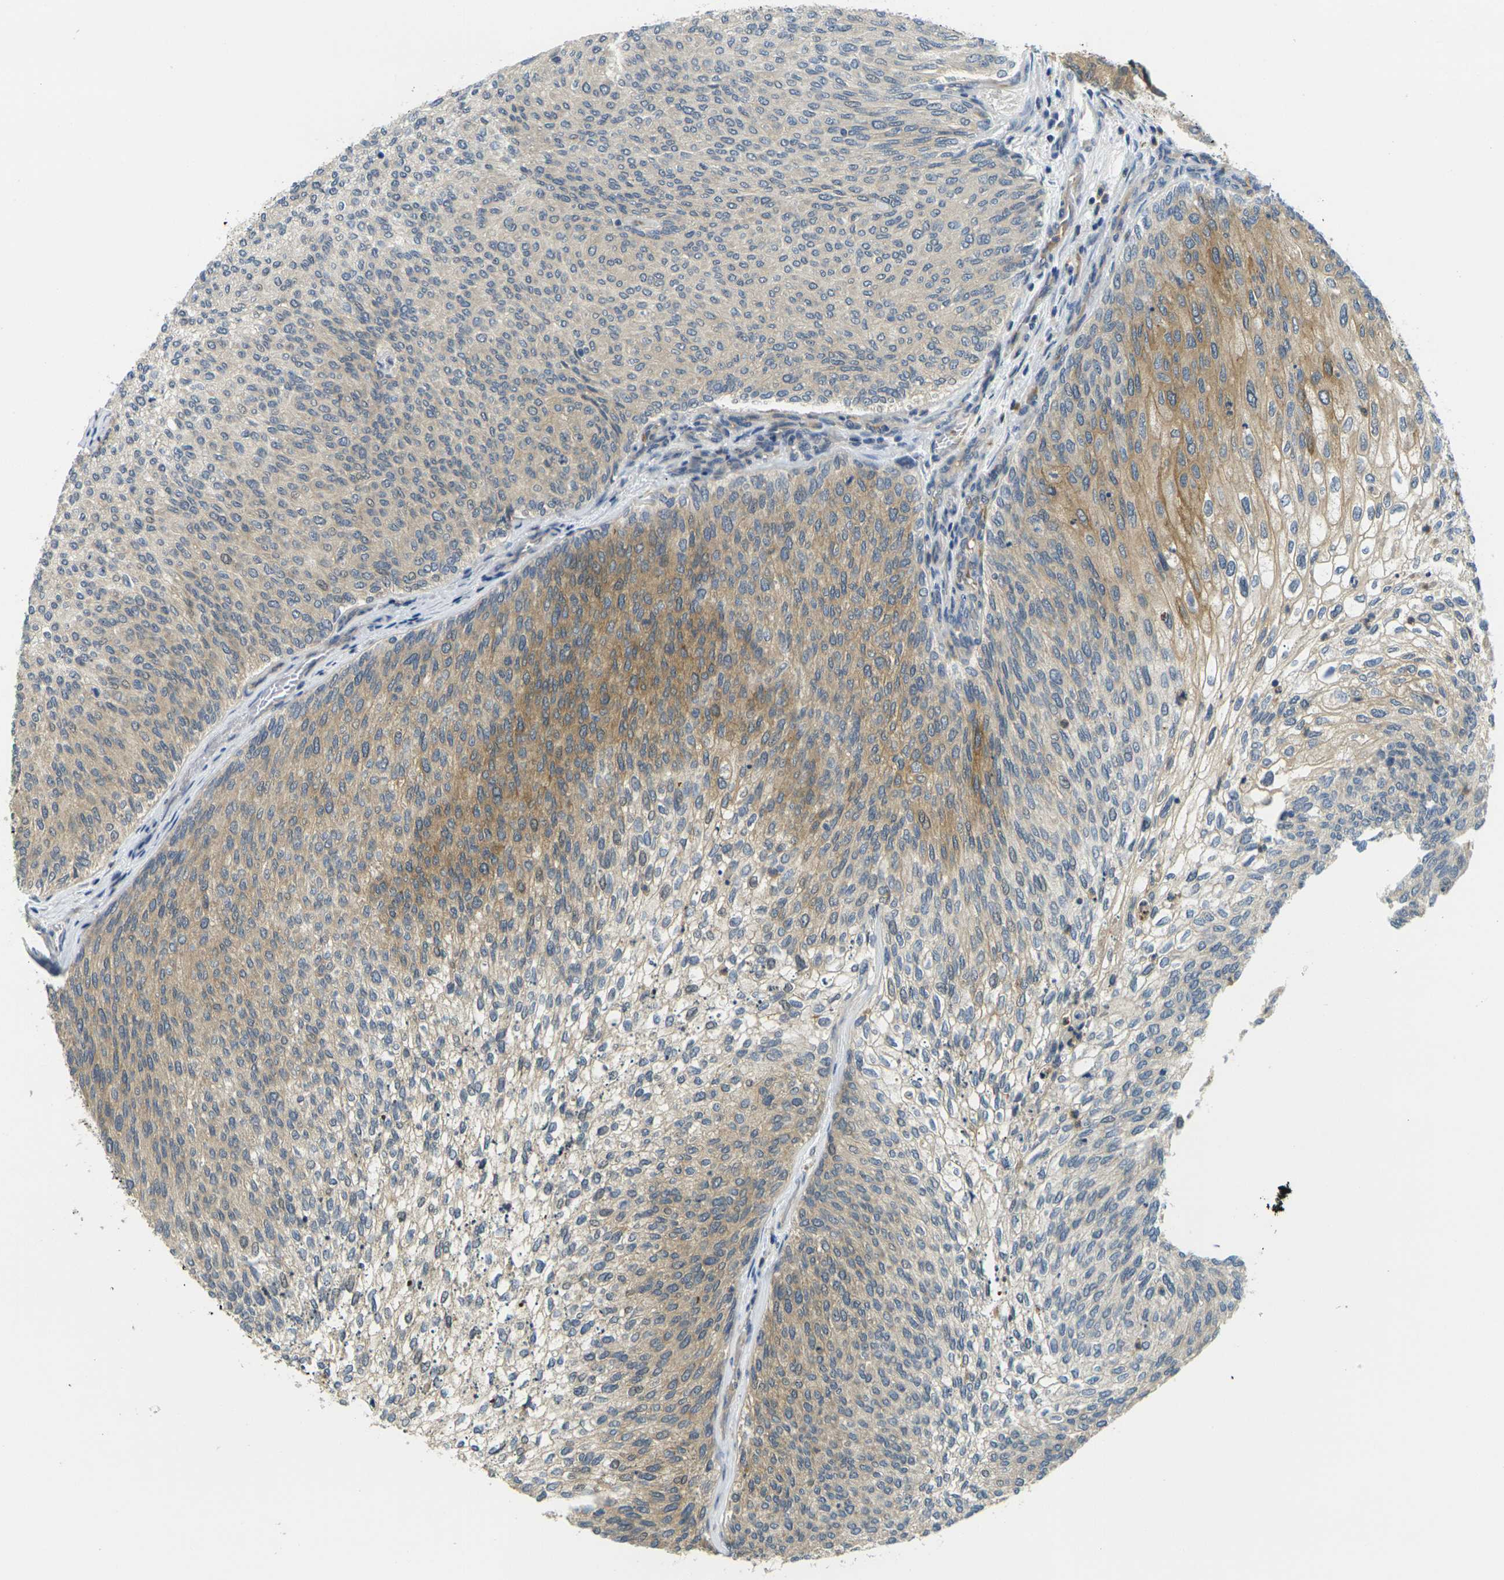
{"staining": {"intensity": "moderate", "quantity": "<25%", "location": "cytoplasmic/membranous"}, "tissue": "urothelial cancer", "cell_type": "Tumor cells", "image_type": "cancer", "snomed": [{"axis": "morphology", "description": "Urothelial carcinoma, Low grade"}, {"axis": "topography", "description": "Urinary bladder"}], "caption": "Moderate cytoplasmic/membranous staining for a protein is appreciated in approximately <25% of tumor cells of urothelial cancer using IHC.", "gene": "MINAR2", "patient": {"sex": "female", "age": 79}}